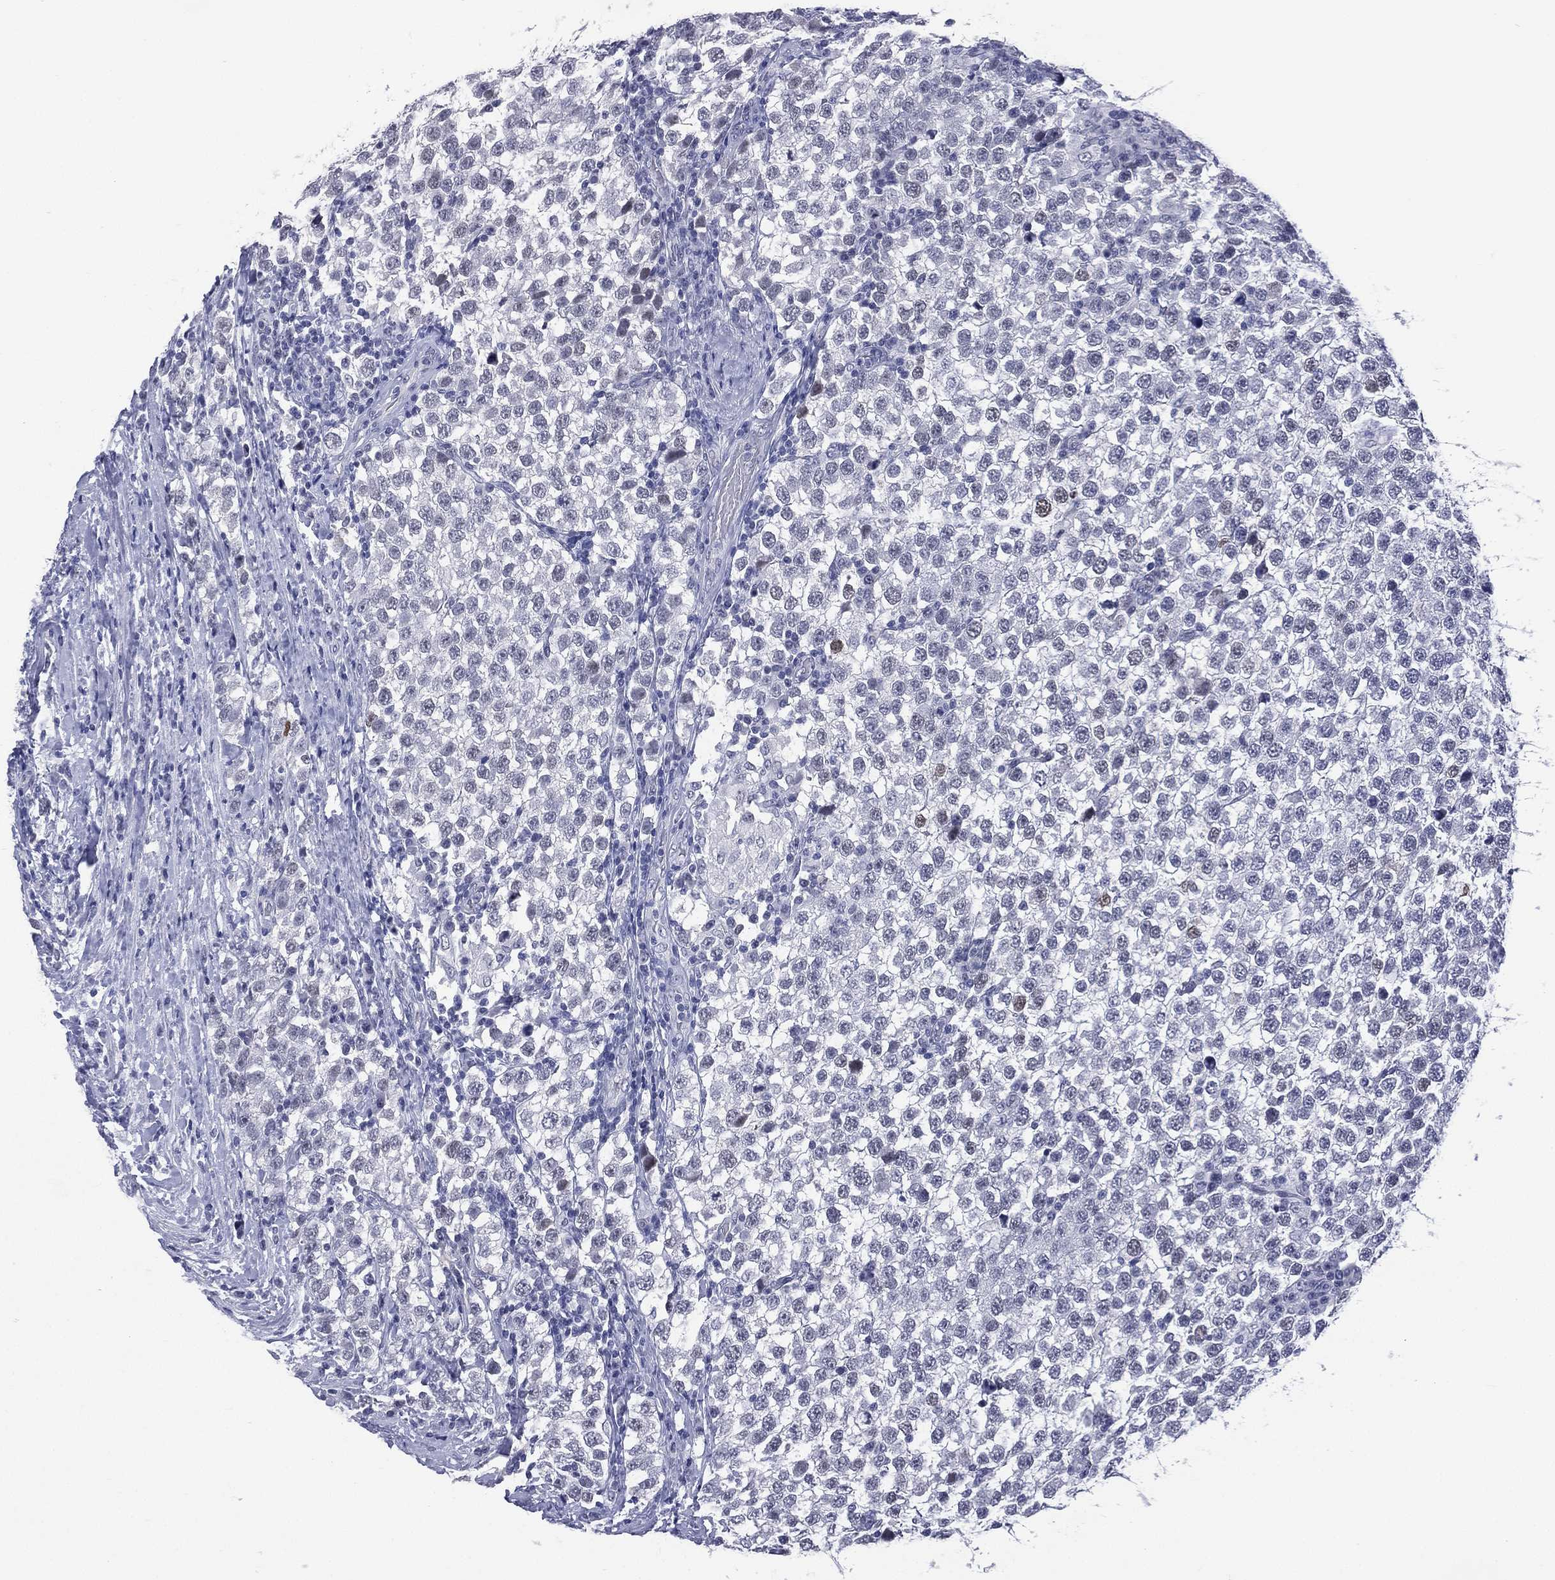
{"staining": {"intensity": "moderate", "quantity": "<25%", "location": "nuclear"}, "tissue": "testis cancer", "cell_type": "Tumor cells", "image_type": "cancer", "snomed": [{"axis": "morphology", "description": "Seminoma, NOS"}, {"axis": "topography", "description": "Testis"}], "caption": "The image displays a brown stain indicating the presence of a protein in the nuclear of tumor cells in testis cancer.", "gene": "SSX1", "patient": {"sex": "male", "age": 34}}